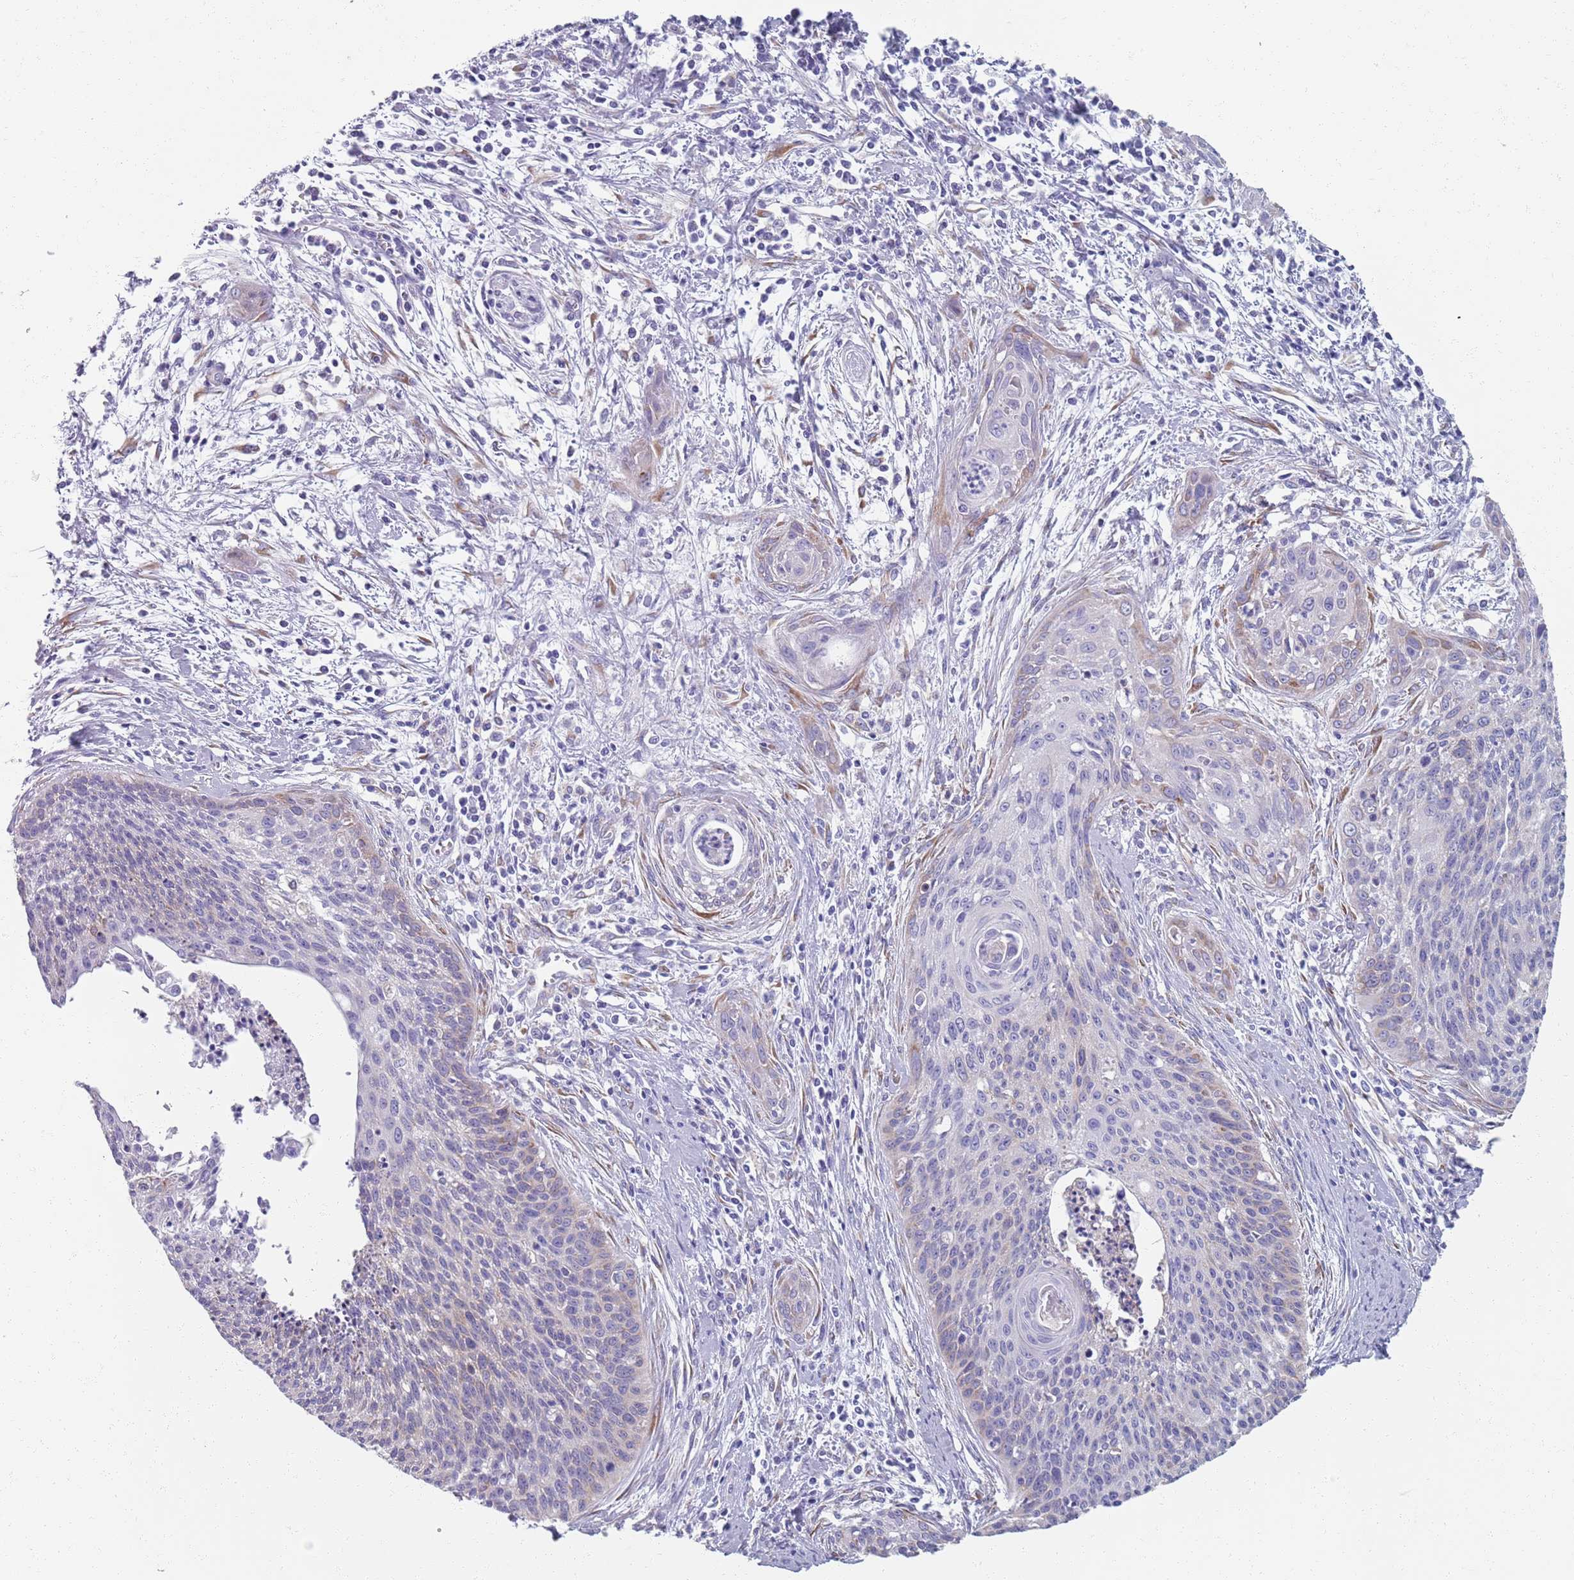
{"staining": {"intensity": "negative", "quantity": "none", "location": "none"}, "tissue": "cervical cancer", "cell_type": "Tumor cells", "image_type": "cancer", "snomed": [{"axis": "morphology", "description": "Squamous cell carcinoma, NOS"}, {"axis": "topography", "description": "Cervix"}], "caption": "Immunohistochemical staining of human cervical cancer exhibits no significant positivity in tumor cells. (DAB (3,3'-diaminobenzidine) immunohistochemistry (IHC), high magnification).", "gene": "PLOD1", "patient": {"sex": "female", "age": 55}}